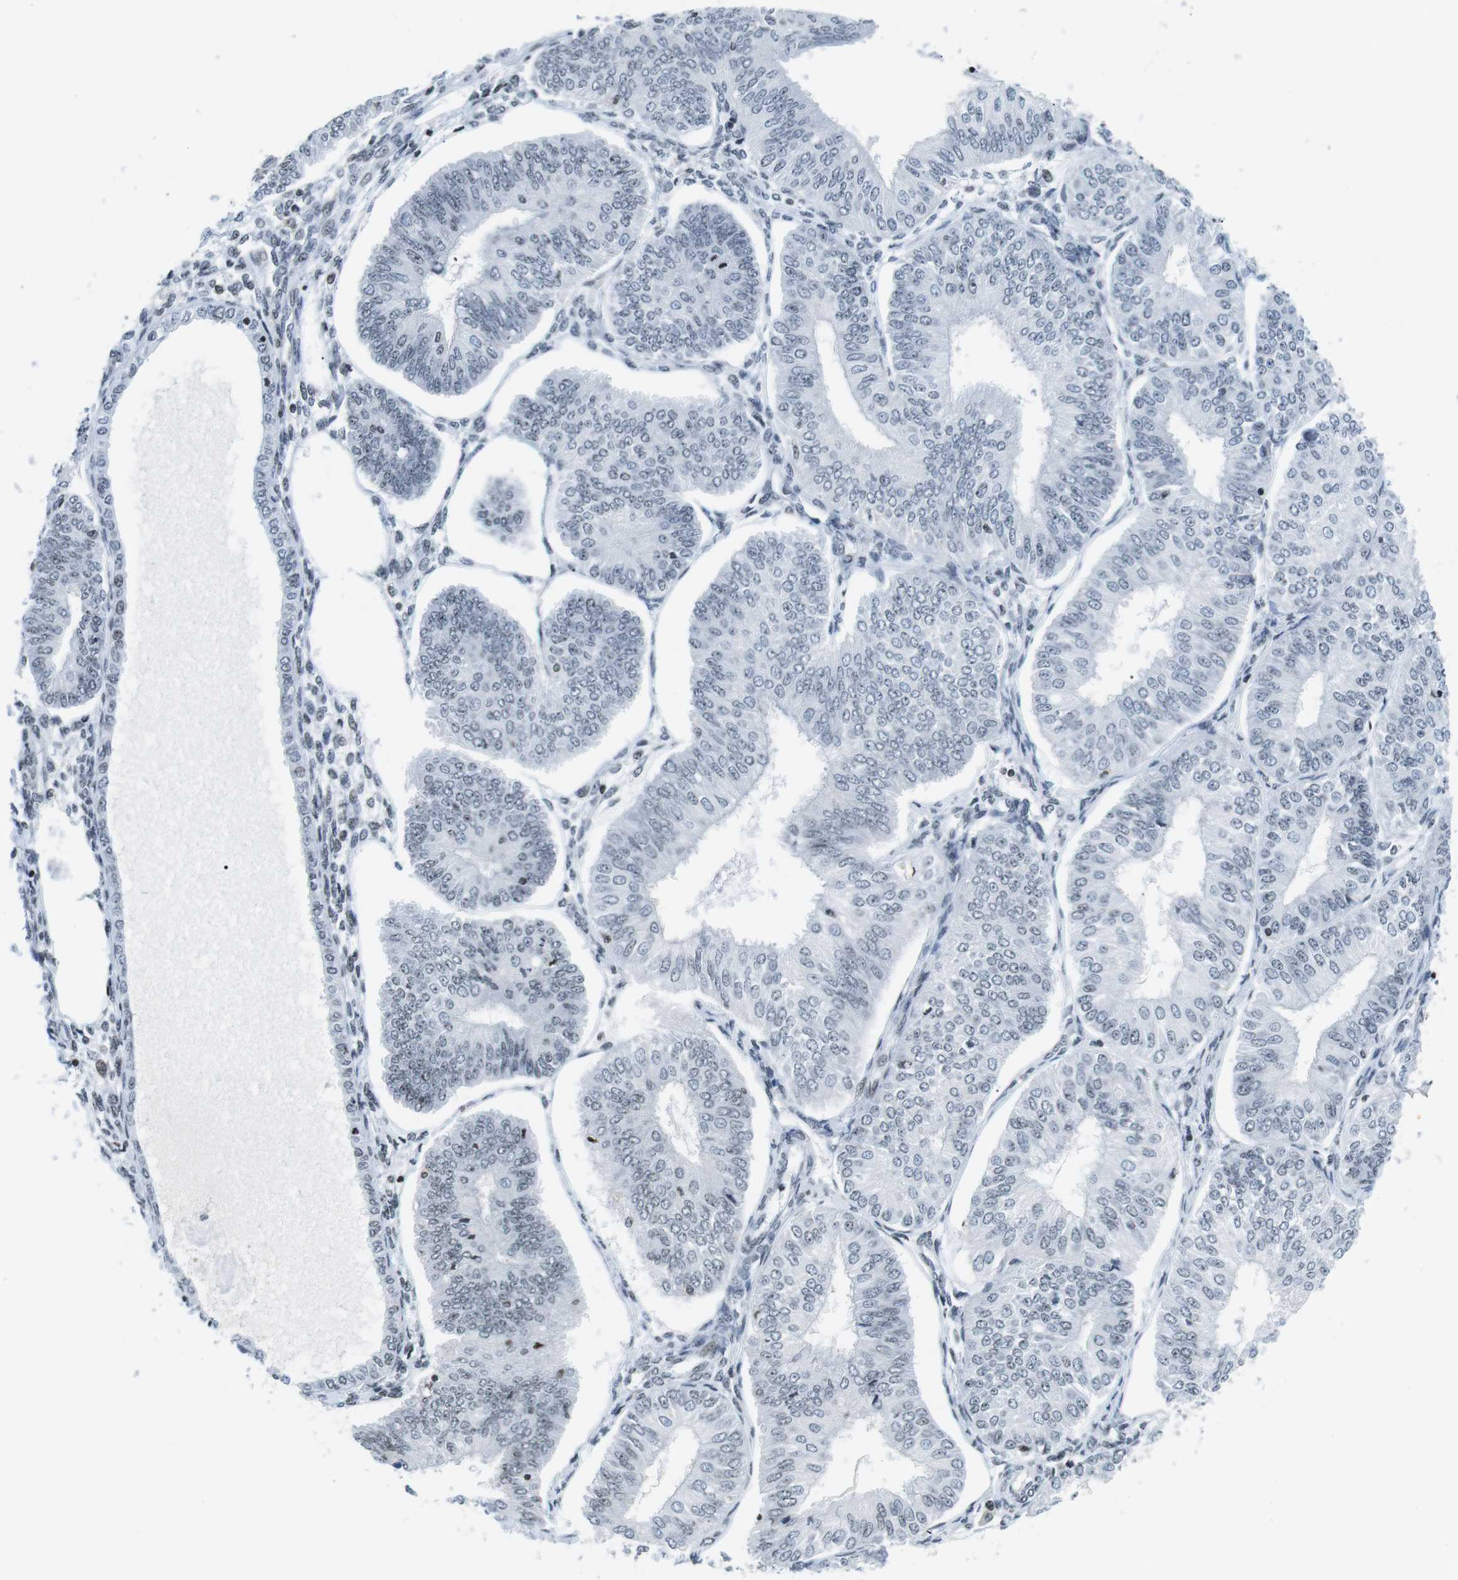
{"staining": {"intensity": "negative", "quantity": "none", "location": "none"}, "tissue": "endometrial cancer", "cell_type": "Tumor cells", "image_type": "cancer", "snomed": [{"axis": "morphology", "description": "Adenocarcinoma, NOS"}, {"axis": "topography", "description": "Endometrium"}], "caption": "This is an IHC histopathology image of human endometrial cancer. There is no staining in tumor cells.", "gene": "E2F2", "patient": {"sex": "female", "age": 58}}